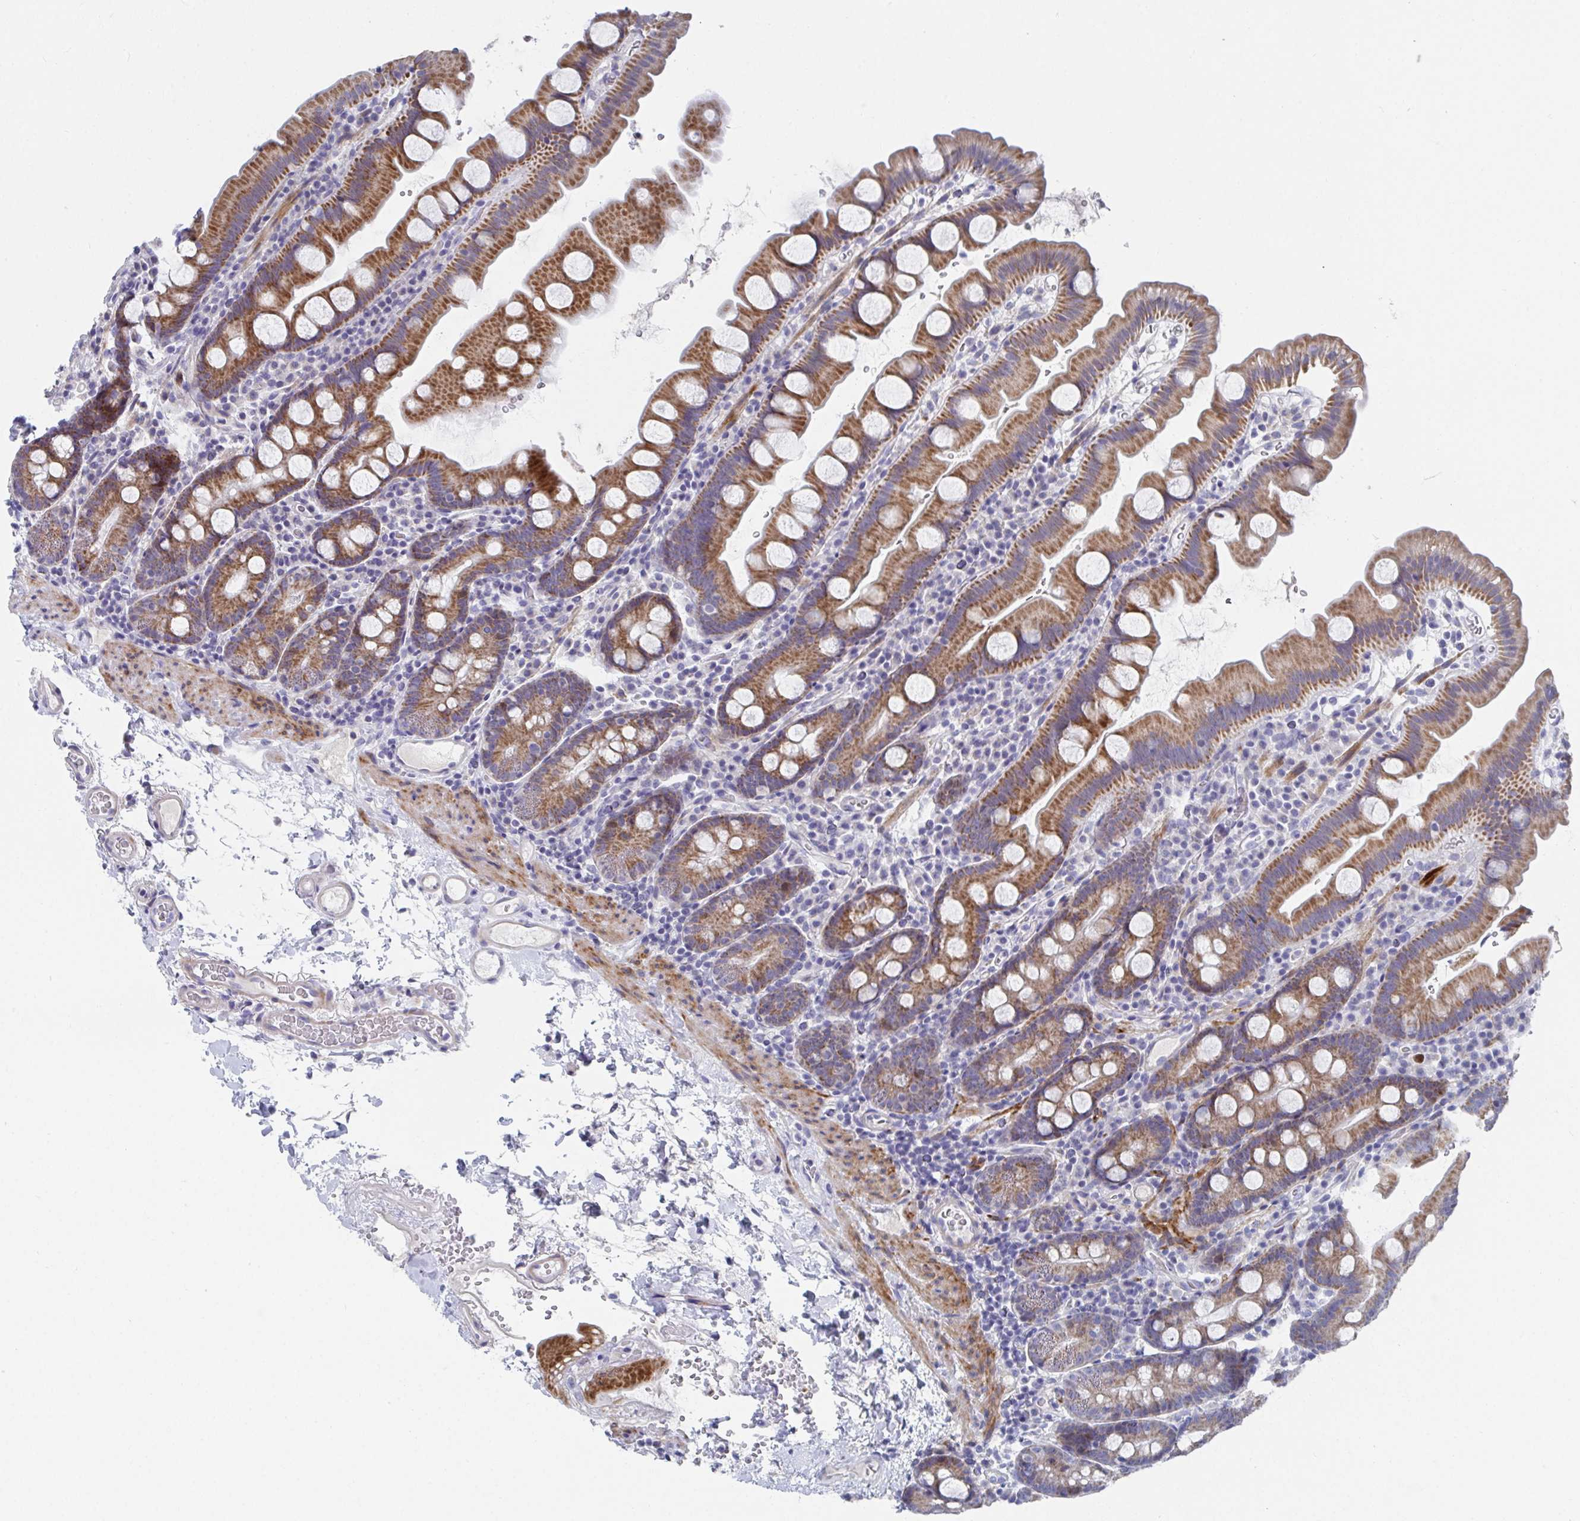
{"staining": {"intensity": "moderate", "quantity": ">75%", "location": "cytoplasmic/membranous"}, "tissue": "small intestine", "cell_type": "Glandular cells", "image_type": "normal", "snomed": [{"axis": "morphology", "description": "Normal tissue, NOS"}, {"axis": "topography", "description": "Small intestine"}], "caption": "Small intestine was stained to show a protein in brown. There is medium levels of moderate cytoplasmic/membranous staining in about >75% of glandular cells.", "gene": "ATP5F1C", "patient": {"sex": "female", "age": 68}}